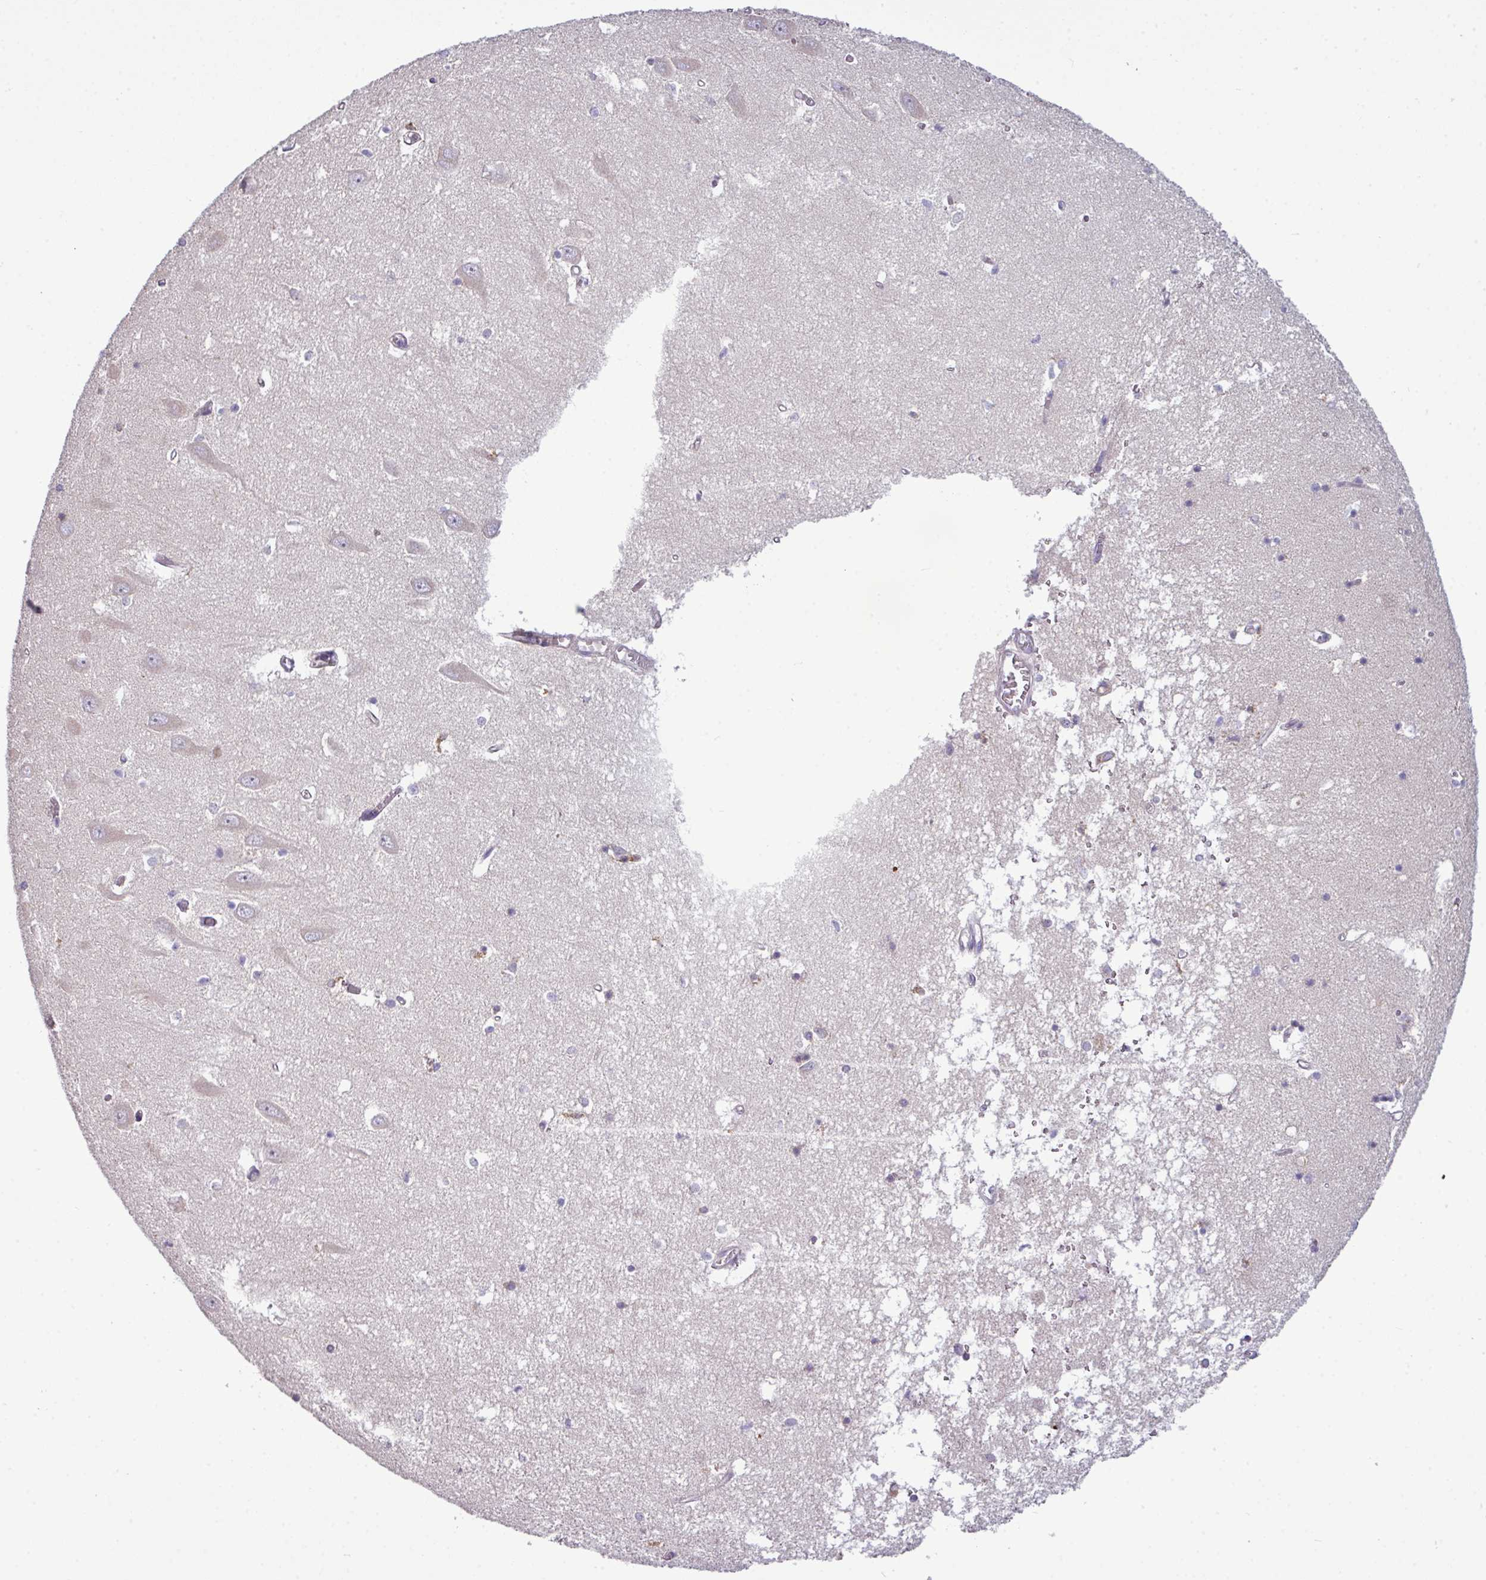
{"staining": {"intensity": "weak", "quantity": "<25%", "location": "cytoplasmic/membranous"}, "tissue": "hippocampus", "cell_type": "Glial cells", "image_type": "normal", "snomed": [{"axis": "morphology", "description": "Normal tissue, NOS"}, {"axis": "topography", "description": "Hippocampus"}], "caption": "IHC micrograph of normal human hippocampus stained for a protein (brown), which shows no positivity in glial cells.", "gene": "AGAP4", "patient": {"sex": "male", "age": 70}}